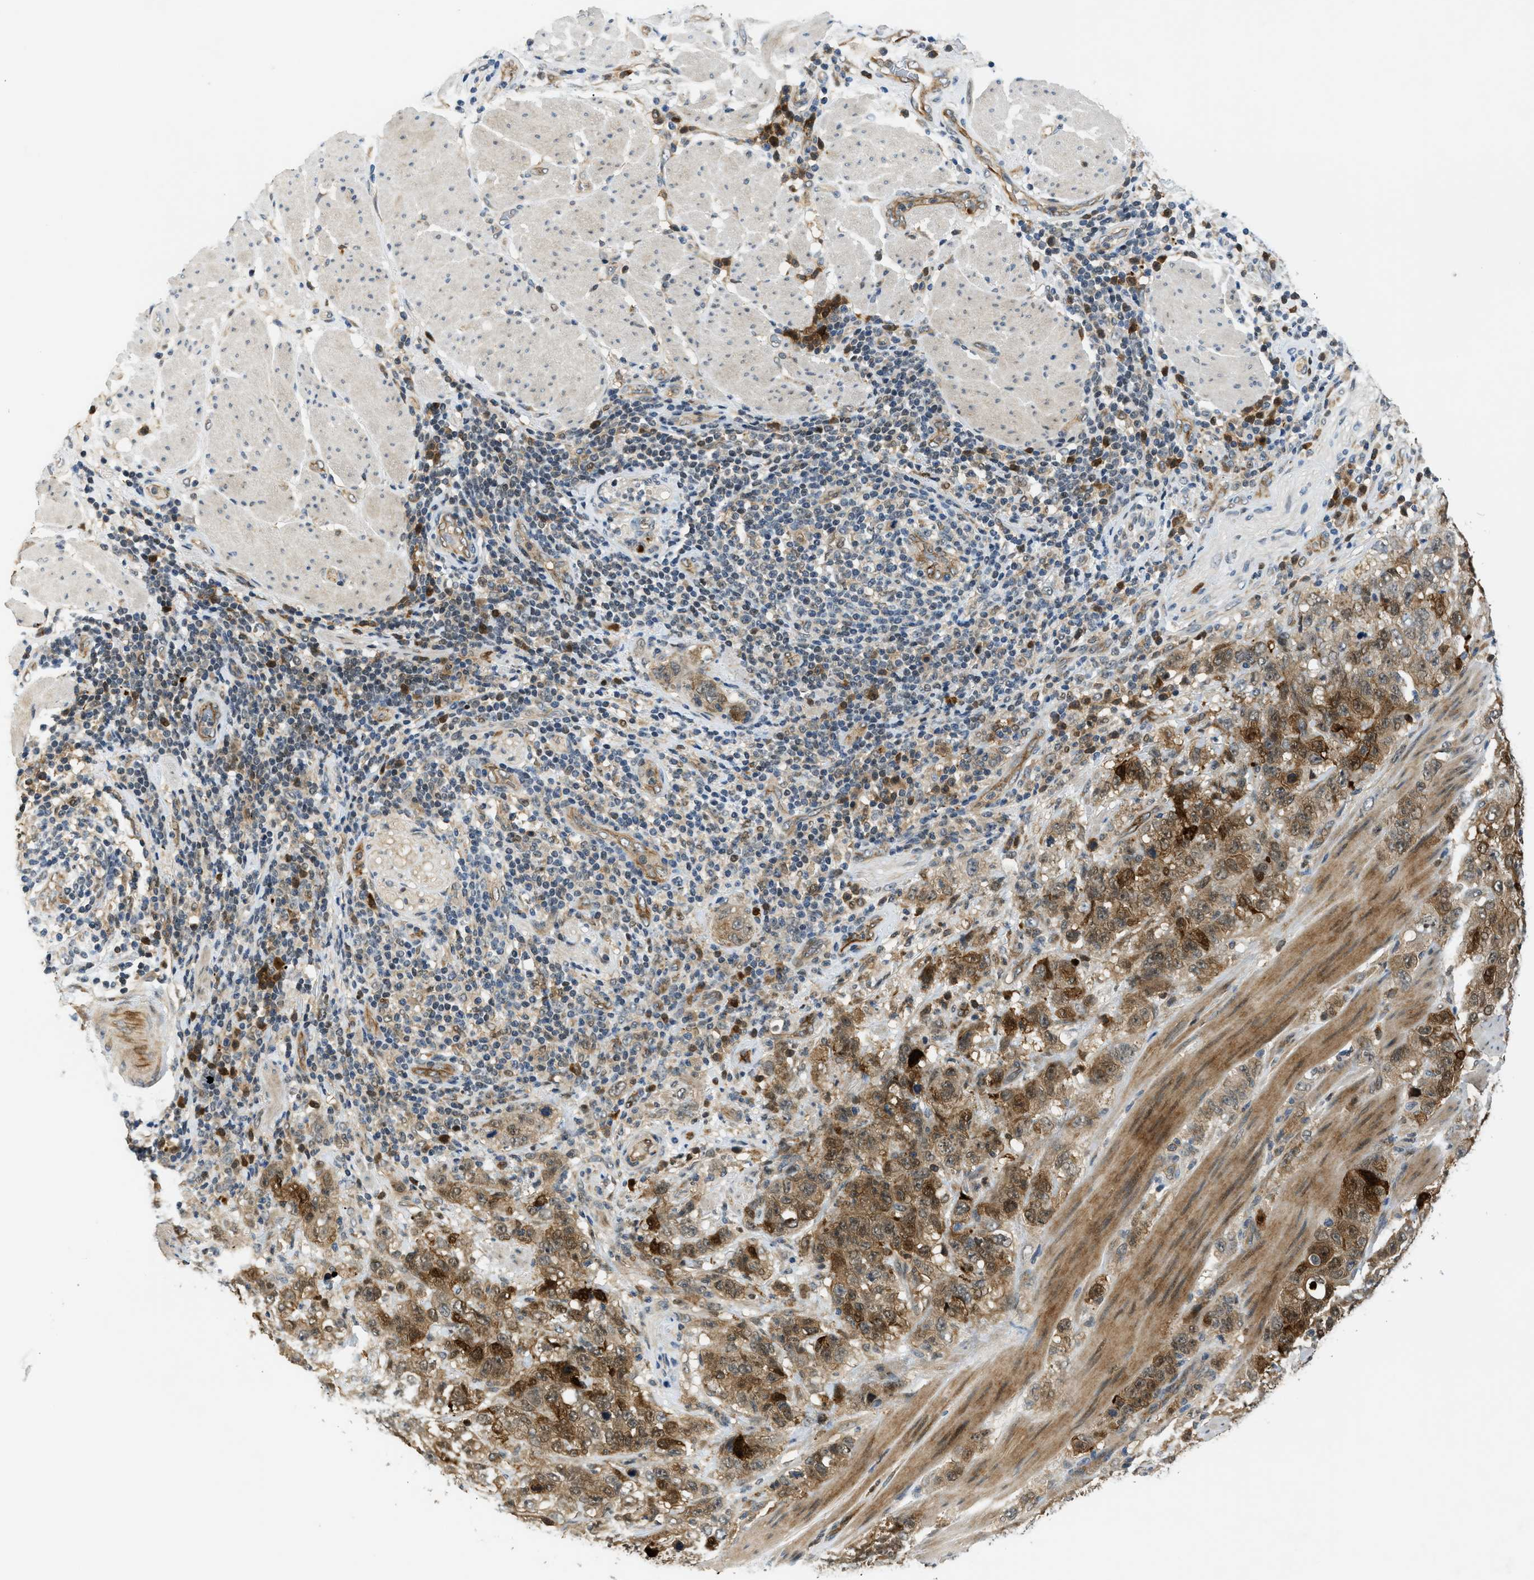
{"staining": {"intensity": "moderate", "quantity": ">75%", "location": "cytoplasmic/membranous,nuclear"}, "tissue": "stomach cancer", "cell_type": "Tumor cells", "image_type": "cancer", "snomed": [{"axis": "morphology", "description": "Adenocarcinoma, NOS"}, {"axis": "topography", "description": "Stomach"}], "caption": "Immunohistochemical staining of stomach cancer (adenocarcinoma) demonstrates medium levels of moderate cytoplasmic/membranous and nuclear staining in approximately >75% of tumor cells.", "gene": "TRAK2", "patient": {"sex": "male", "age": 48}}